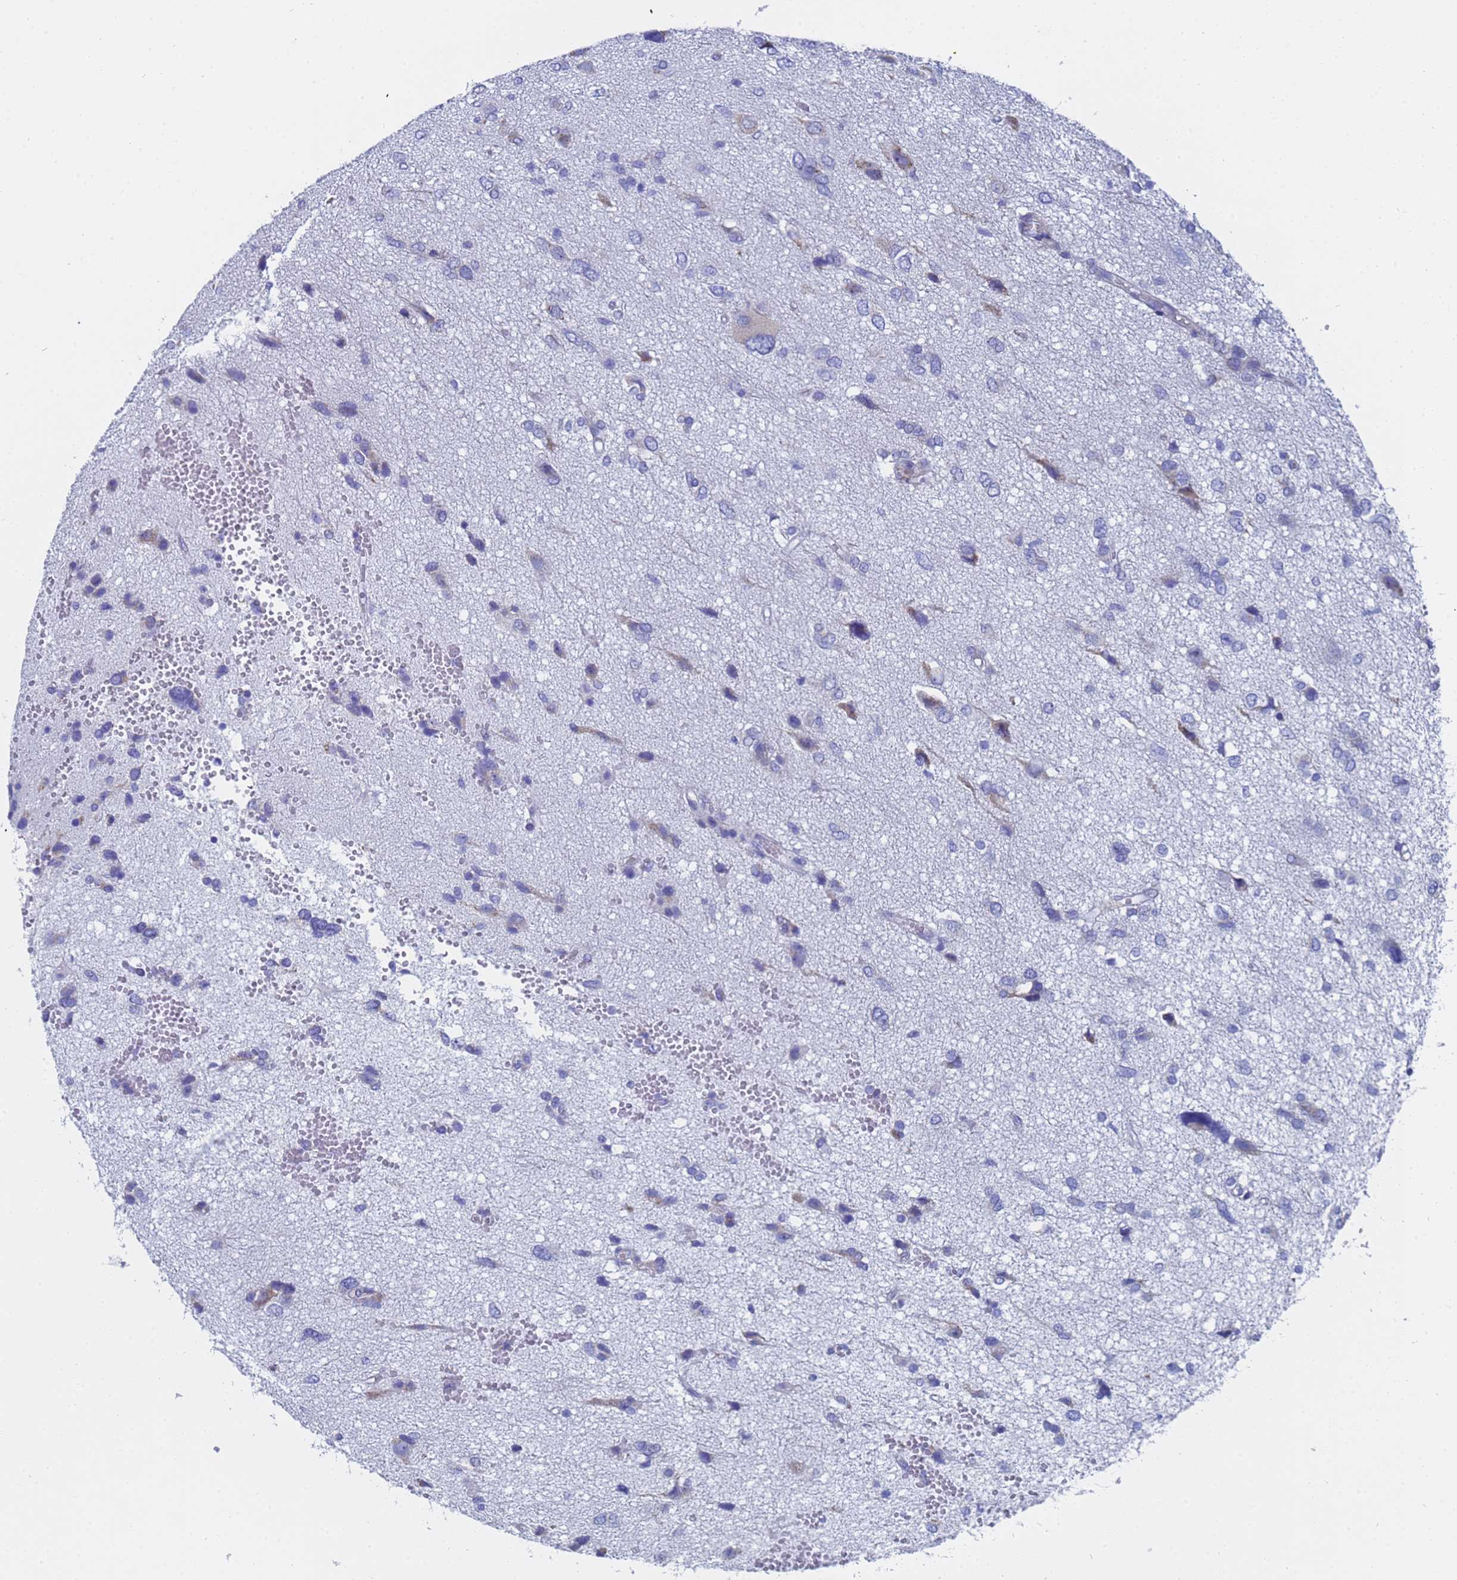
{"staining": {"intensity": "negative", "quantity": "none", "location": "none"}, "tissue": "glioma", "cell_type": "Tumor cells", "image_type": "cancer", "snomed": [{"axis": "morphology", "description": "Glioma, malignant, High grade"}, {"axis": "topography", "description": "Brain"}], "caption": "High magnification brightfield microscopy of malignant high-grade glioma stained with DAB (brown) and counterstained with hematoxylin (blue): tumor cells show no significant positivity.", "gene": "TM4SF4", "patient": {"sex": "female", "age": 59}}